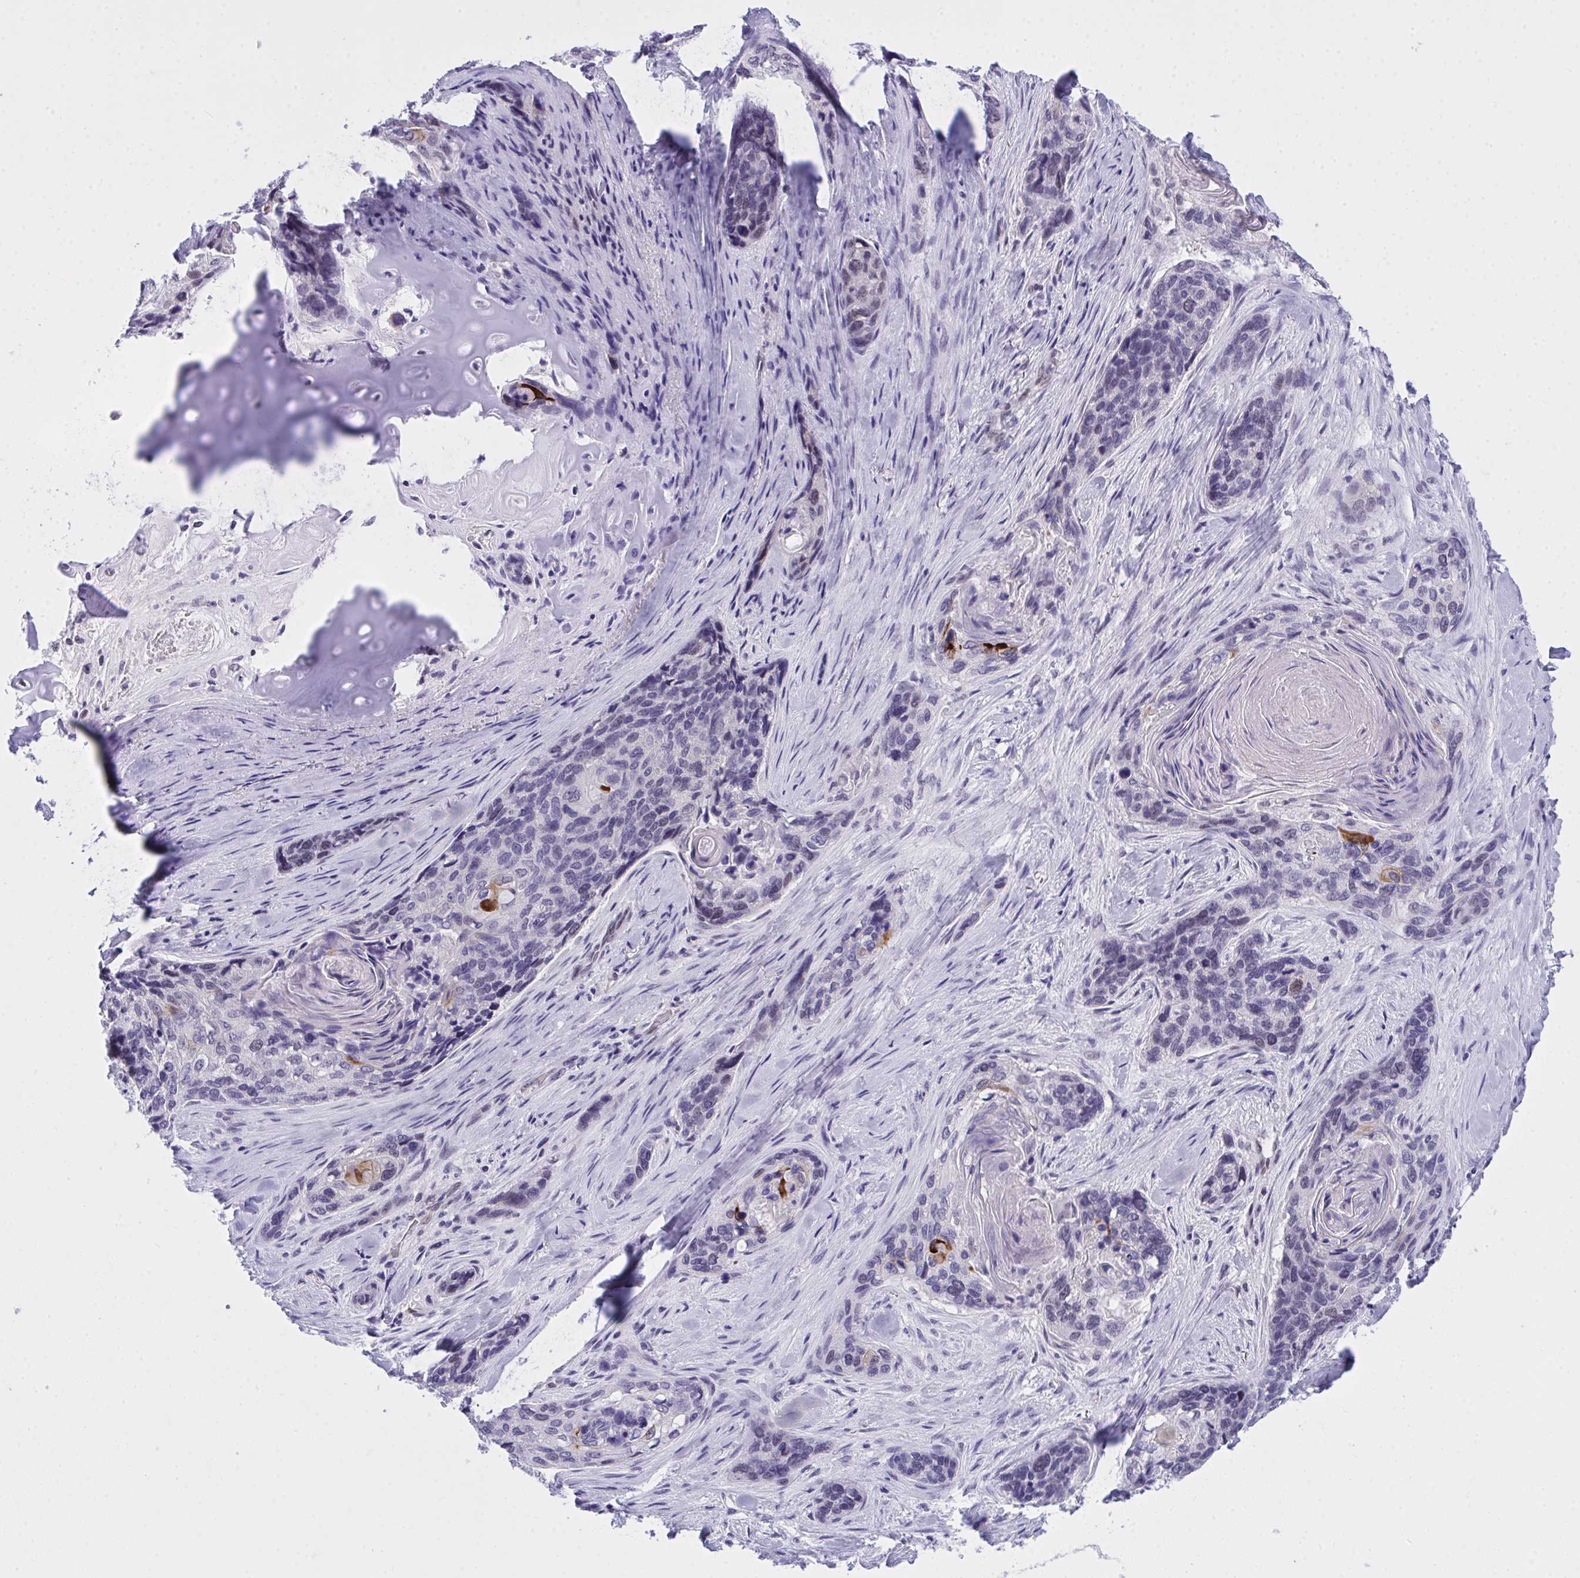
{"staining": {"intensity": "strong", "quantity": "<25%", "location": "cytoplasmic/membranous"}, "tissue": "lung cancer", "cell_type": "Tumor cells", "image_type": "cancer", "snomed": [{"axis": "morphology", "description": "Squamous cell carcinoma, NOS"}, {"axis": "morphology", "description": "Squamous cell carcinoma, metastatic, NOS"}, {"axis": "topography", "description": "Lymph node"}, {"axis": "topography", "description": "Lung"}], "caption": "DAB (3,3'-diaminobenzidine) immunohistochemical staining of squamous cell carcinoma (lung) demonstrates strong cytoplasmic/membranous protein positivity in approximately <25% of tumor cells.", "gene": "TEAD4", "patient": {"sex": "male", "age": 41}}